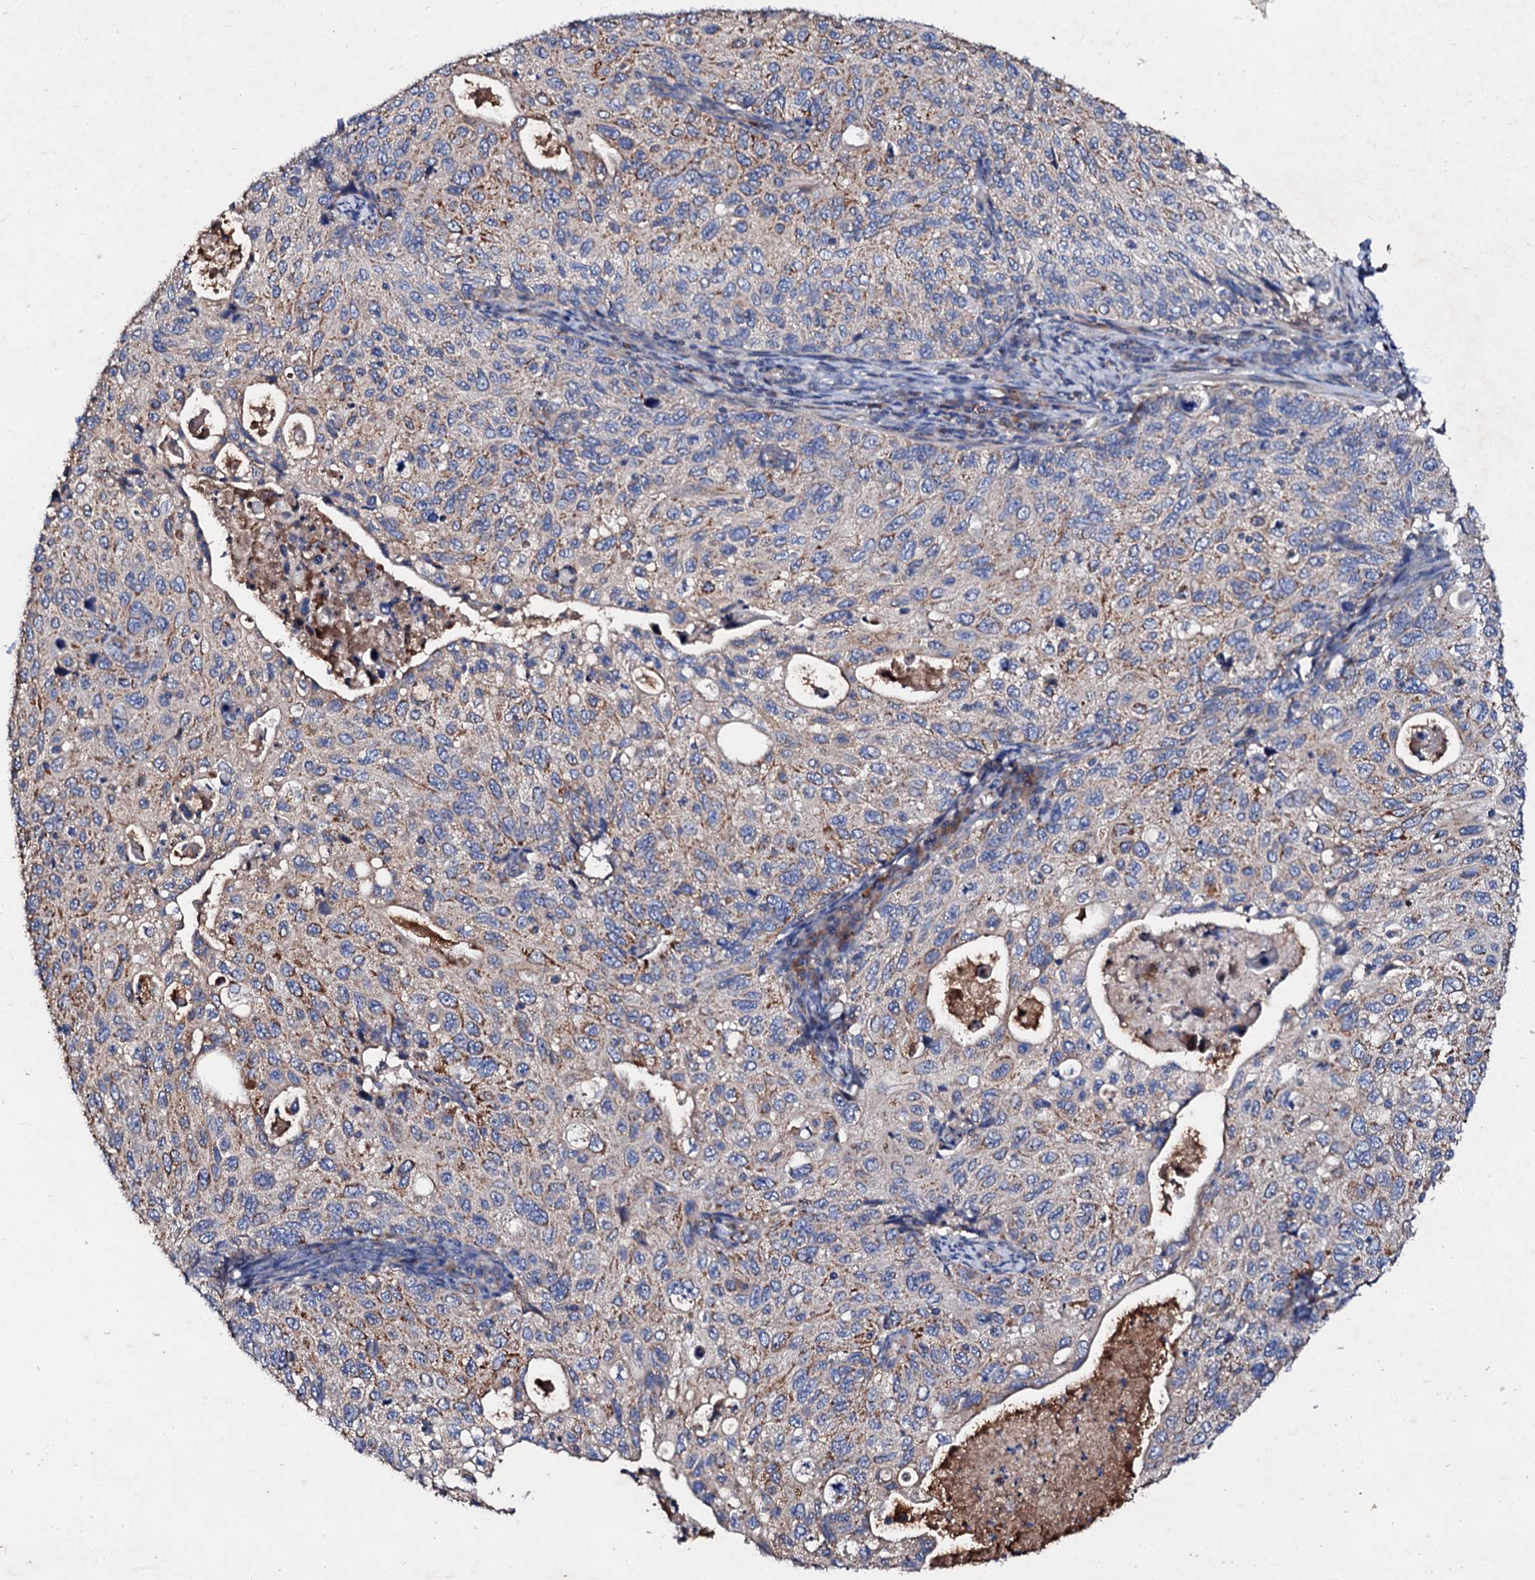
{"staining": {"intensity": "moderate", "quantity": "25%-75%", "location": "cytoplasmic/membranous"}, "tissue": "cervical cancer", "cell_type": "Tumor cells", "image_type": "cancer", "snomed": [{"axis": "morphology", "description": "Squamous cell carcinoma, NOS"}, {"axis": "topography", "description": "Cervix"}], "caption": "High-power microscopy captured an immunohistochemistry (IHC) micrograph of cervical cancer (squamous cell carcinoma), revealing moderate cytoplasmic/membranous positivity in approximately 25%-75% of tumor cells.", "gene": "FIBIN", "patient": {"sex": "female", "age": 70}}